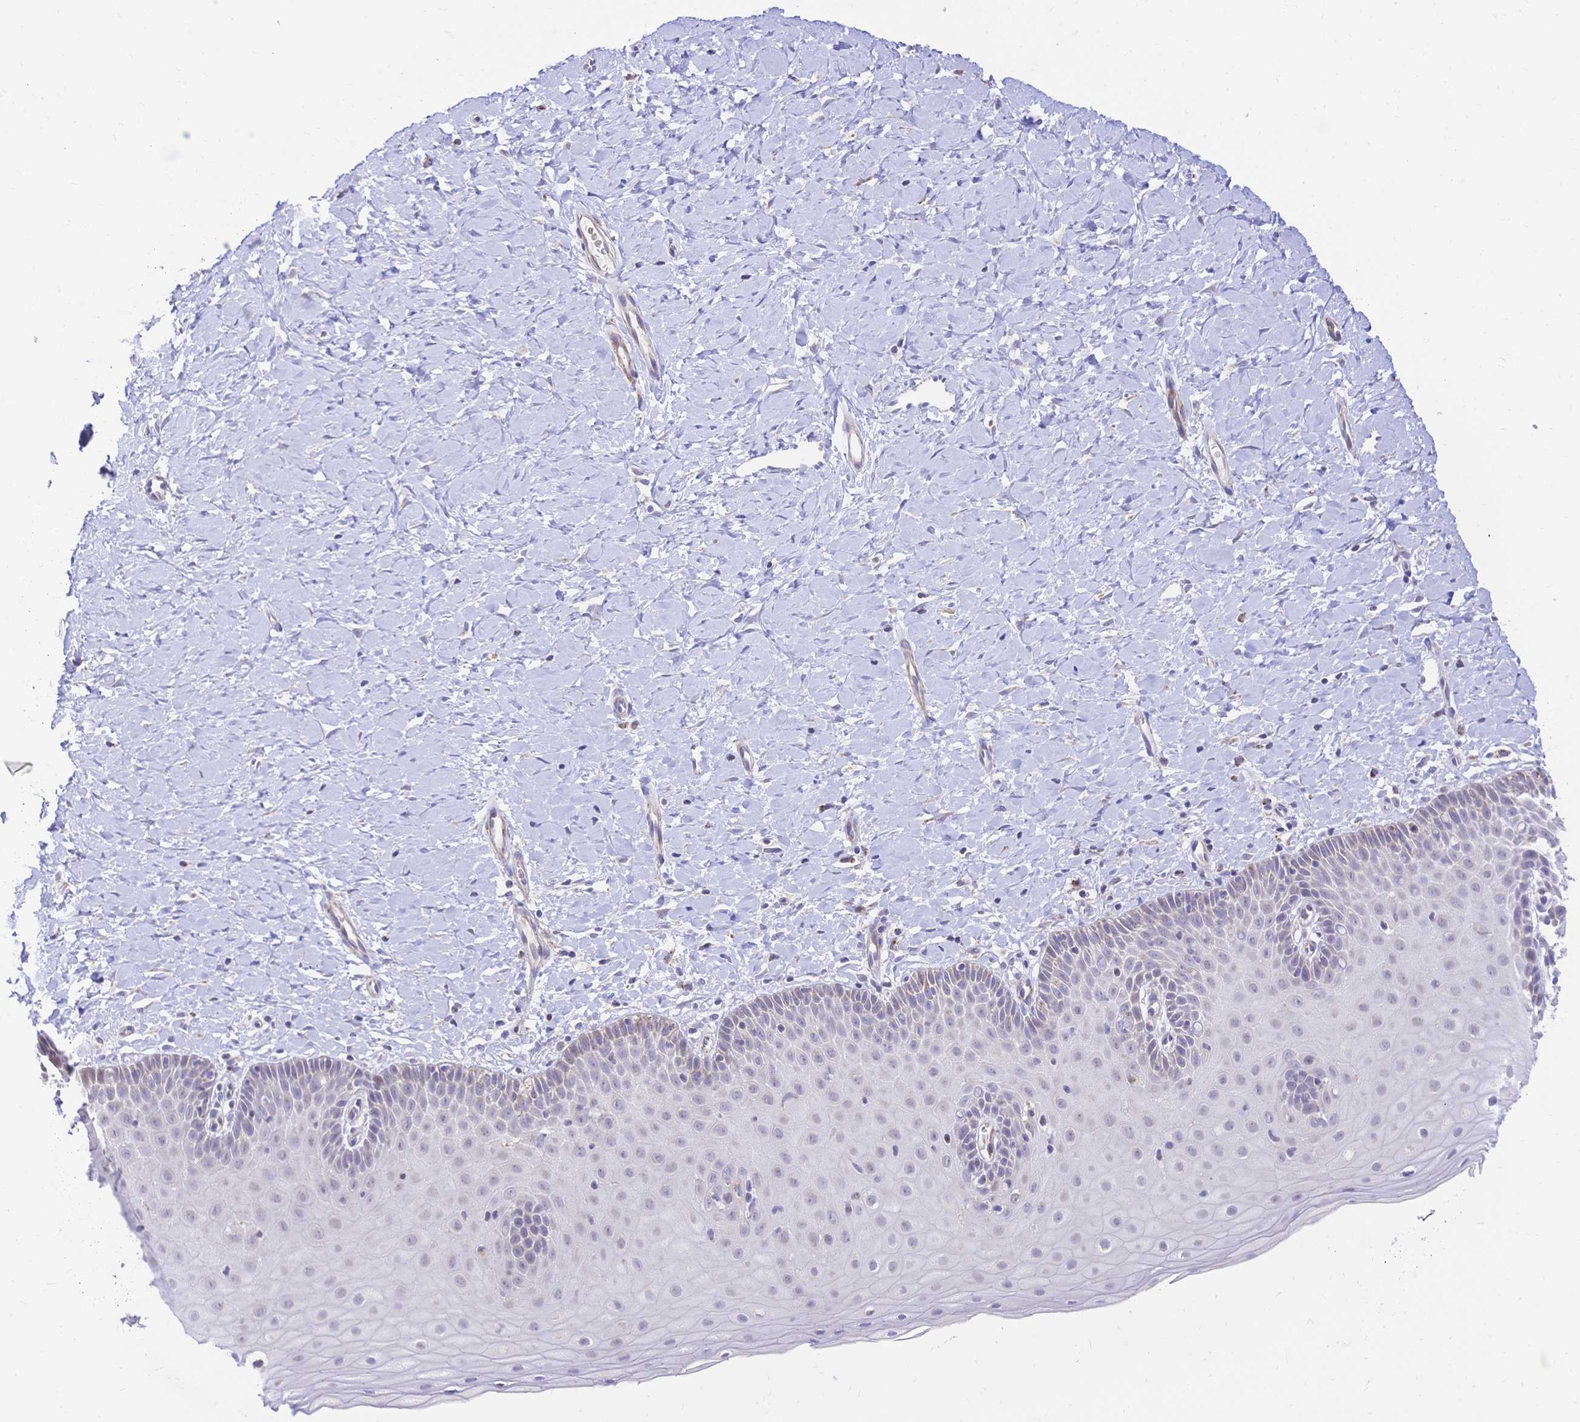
{"staining": {"intensity": "weak", "quantity": "<25%", "location": "cytoplasmic/membranous"}, "tissue": "cervix", "cell_type": "Squamous epithelial cells", "image_type": "normal", "snomed": [{"axis": "morphology", "description": "Normal tissue, NOS"}, {"axis": "topography", "description": "Cervix"}], "caption": "Immunohistochemistry (IHC) photomicrograph of normal human cervix stained for a protein (brown), which shows no positivity in squamous epithelial cells.", "gene": "CLEC18A", "patient": {"sex": "female", "age": 37}}